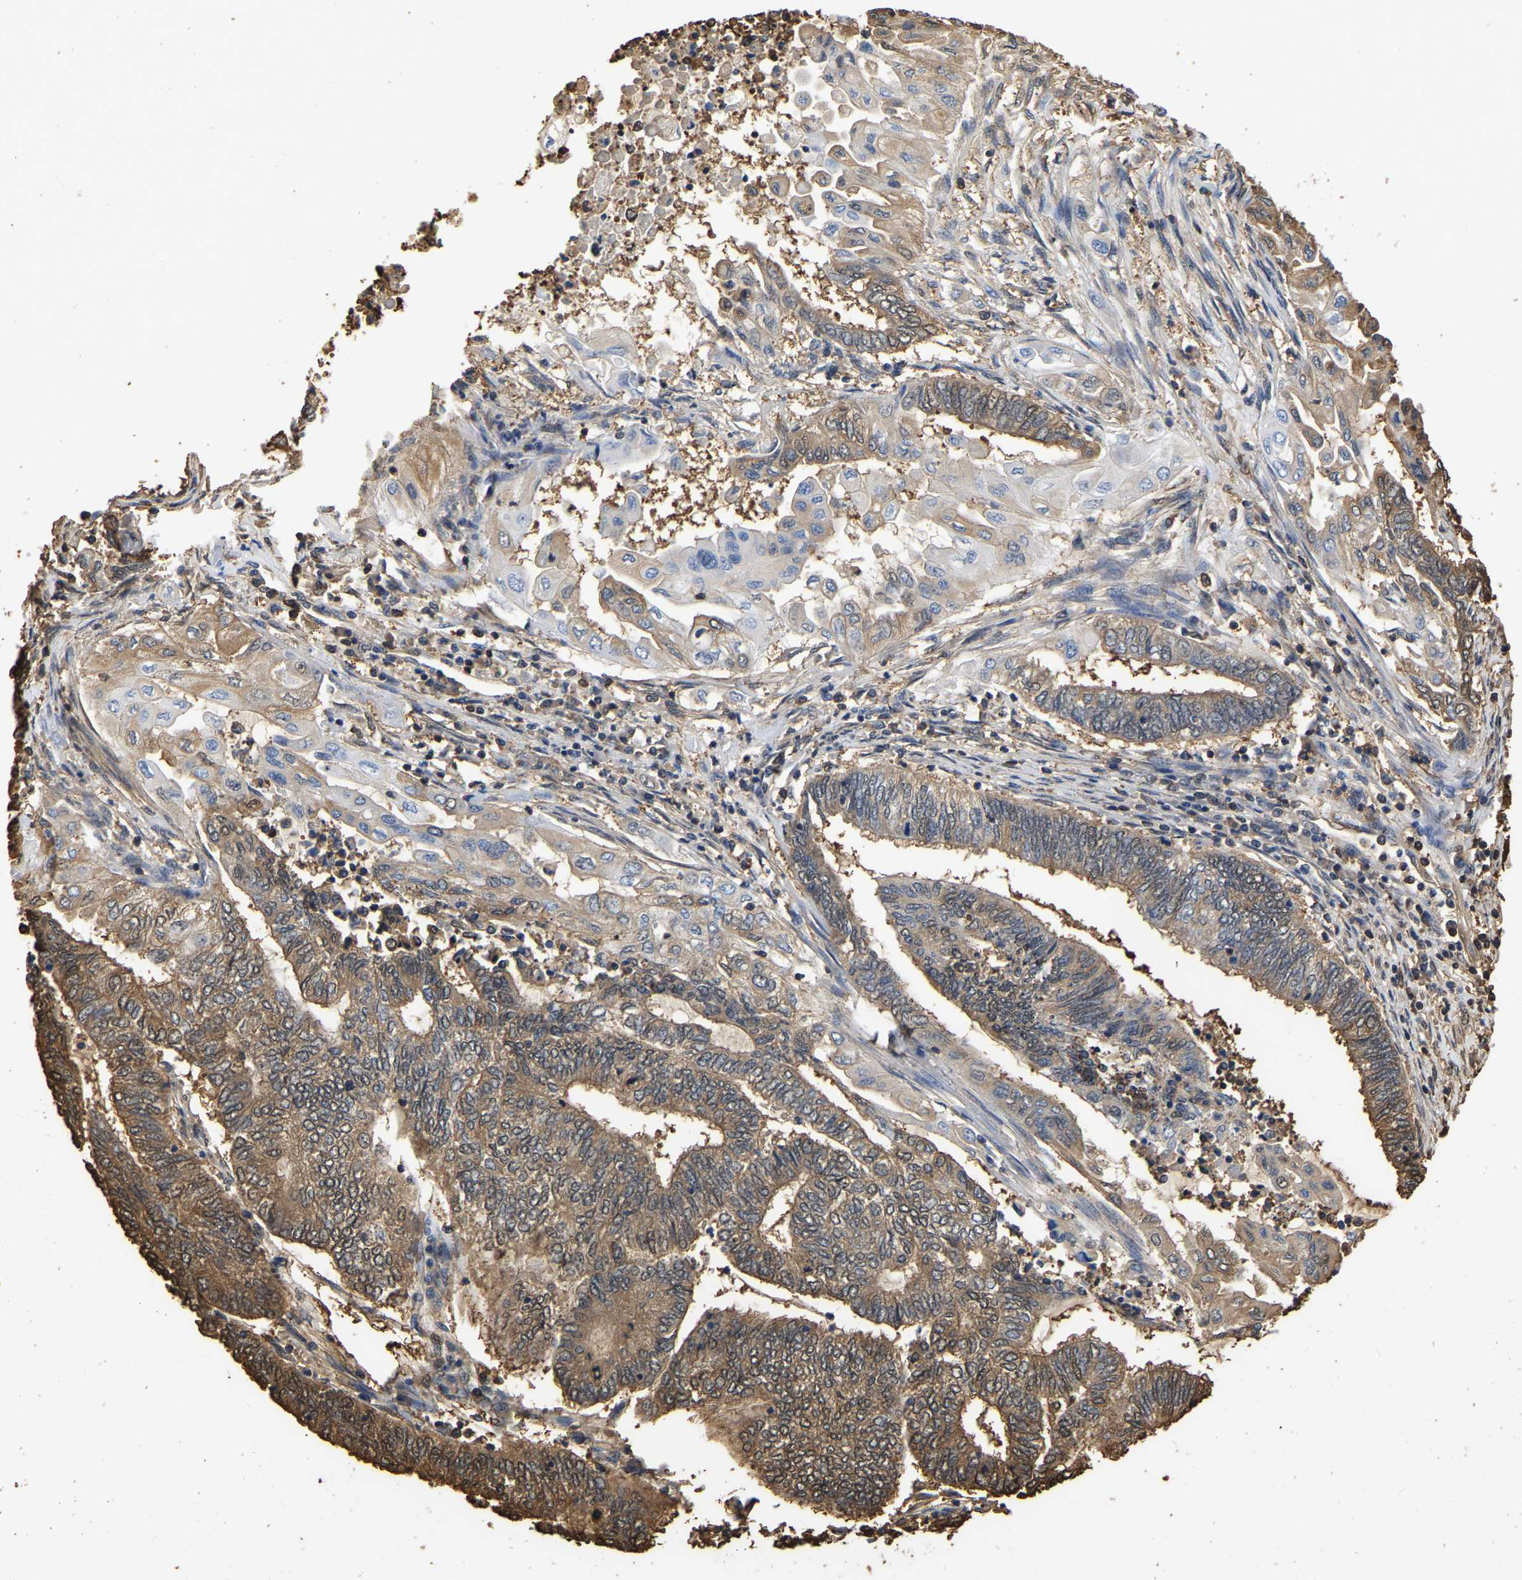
{"staining": {"intensity": "moderate", "quantity": ">75%", "location": "cytoplasmic/membranous"}, "tissue": "endometrial cancer", "cell_type": "Tumor cells", "image_type": "cancer", "snomed": [{"axis": "morphology", "description": "Adenocarcinoma, NOS"}, {"axis": "topography", "description": "Uterus"}, {"axis": "topography", "description": "Endometrium"}], "caption": "A brown stain highlights moderate cytoplasmic/membranous staining of a protein in human endometrial cancer tumor cells. The staining is performed using DAB brown chromogen to label protein expression. The nuclei are counter-stained blue using hematoxylin.", "gene": "LDHB", "patient": {"sex": "female", "age": 70}}